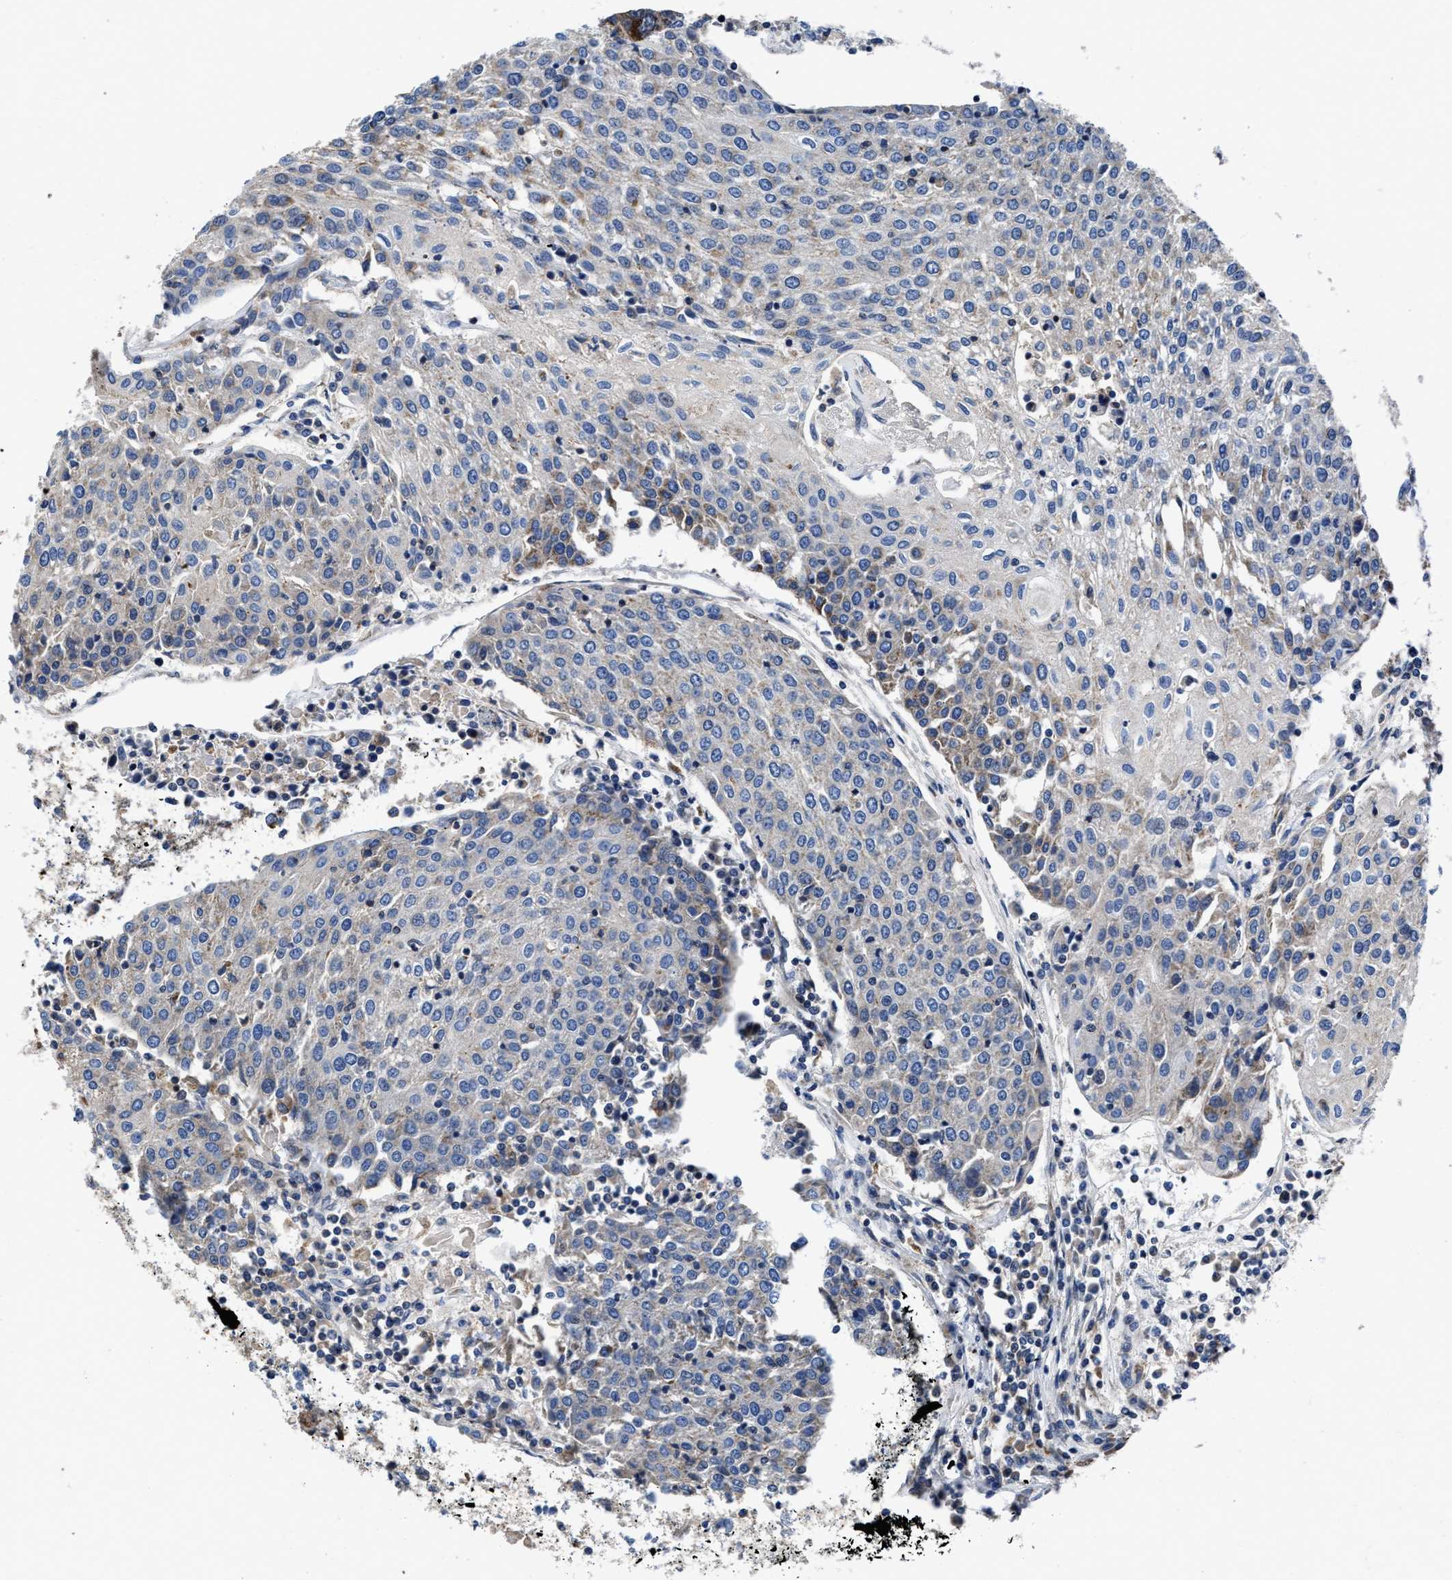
{"staining": {"intensity": "weak", "quantity": "<25%", "location": "cytoplasmic/membranous"}, "tissue": "urothelial cancer", "cell_type": "Tumor cells", "image_type": "cancer", "snomed": [{"axis": "morphology", "description": "Urothelial carcinoma, High grade"}, {"axis": "topography", "description": "Urinary bladder"}], "caption": "The histopathology image displays no significant staining in tumor cells of urothelial cancer.", "gene": "CACNA1D", "patient": {"sex": "female", "age": 85}}